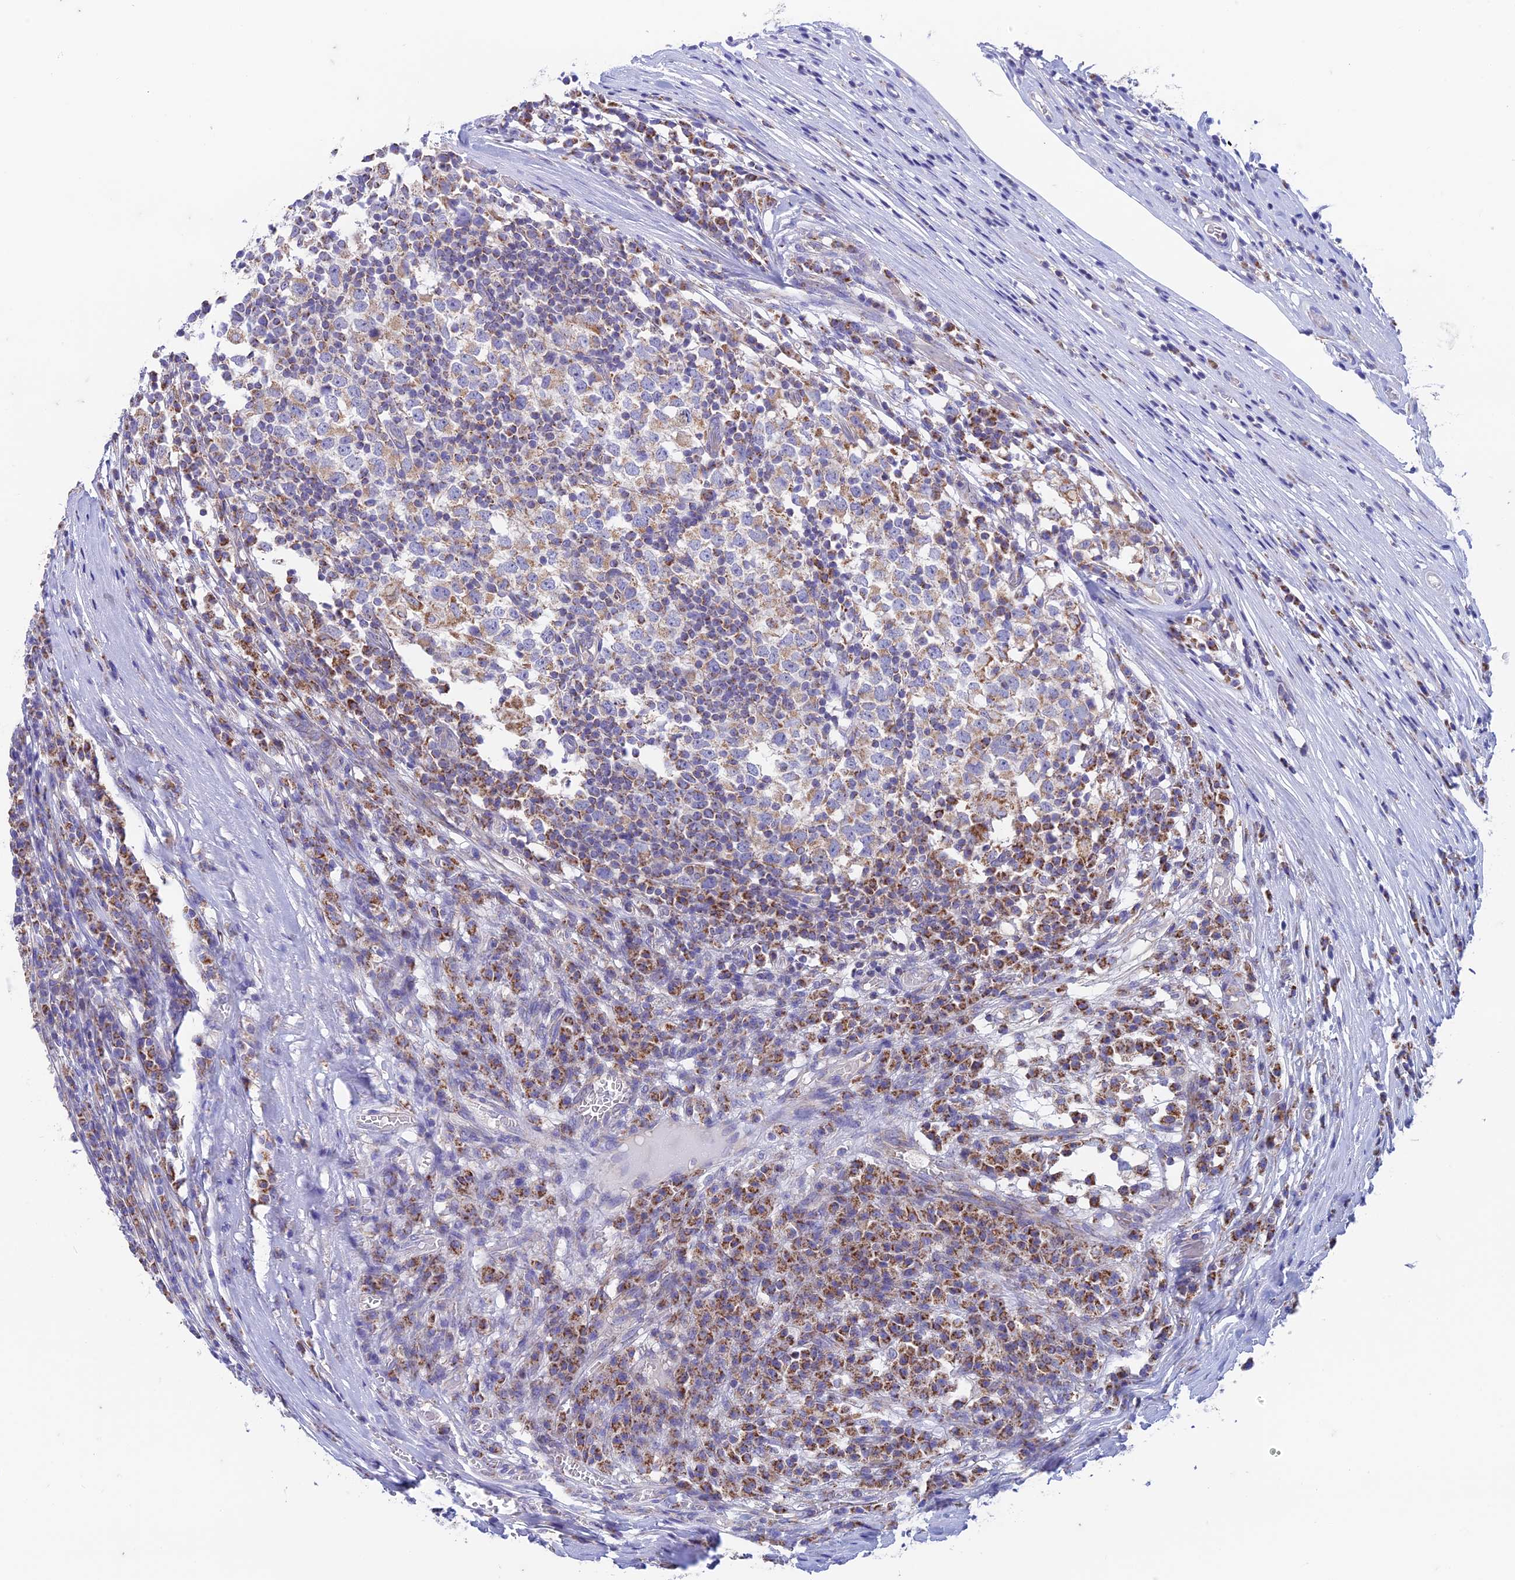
{"staining": {"intensity": "weak", "quantity": "25%-75%", "location": "cytoplasmic/membranous"}, "tissue": "testis cancer", "cell_type": "Tumor cells", "image_type": "cancer", "snomed": [{"axis": "morphology", "description": "Seminoma, NOS"}, {"axis": "topography", "description": "Testis"}], "caption": "There is low levels of weak cytoplasmic/membranous expression in tumor cells of testis cancer, as demonstrated by immunohistochemical staining (brown color).", "gene": "ZNF181", "patient": {"sex": "male", "age": 65}}